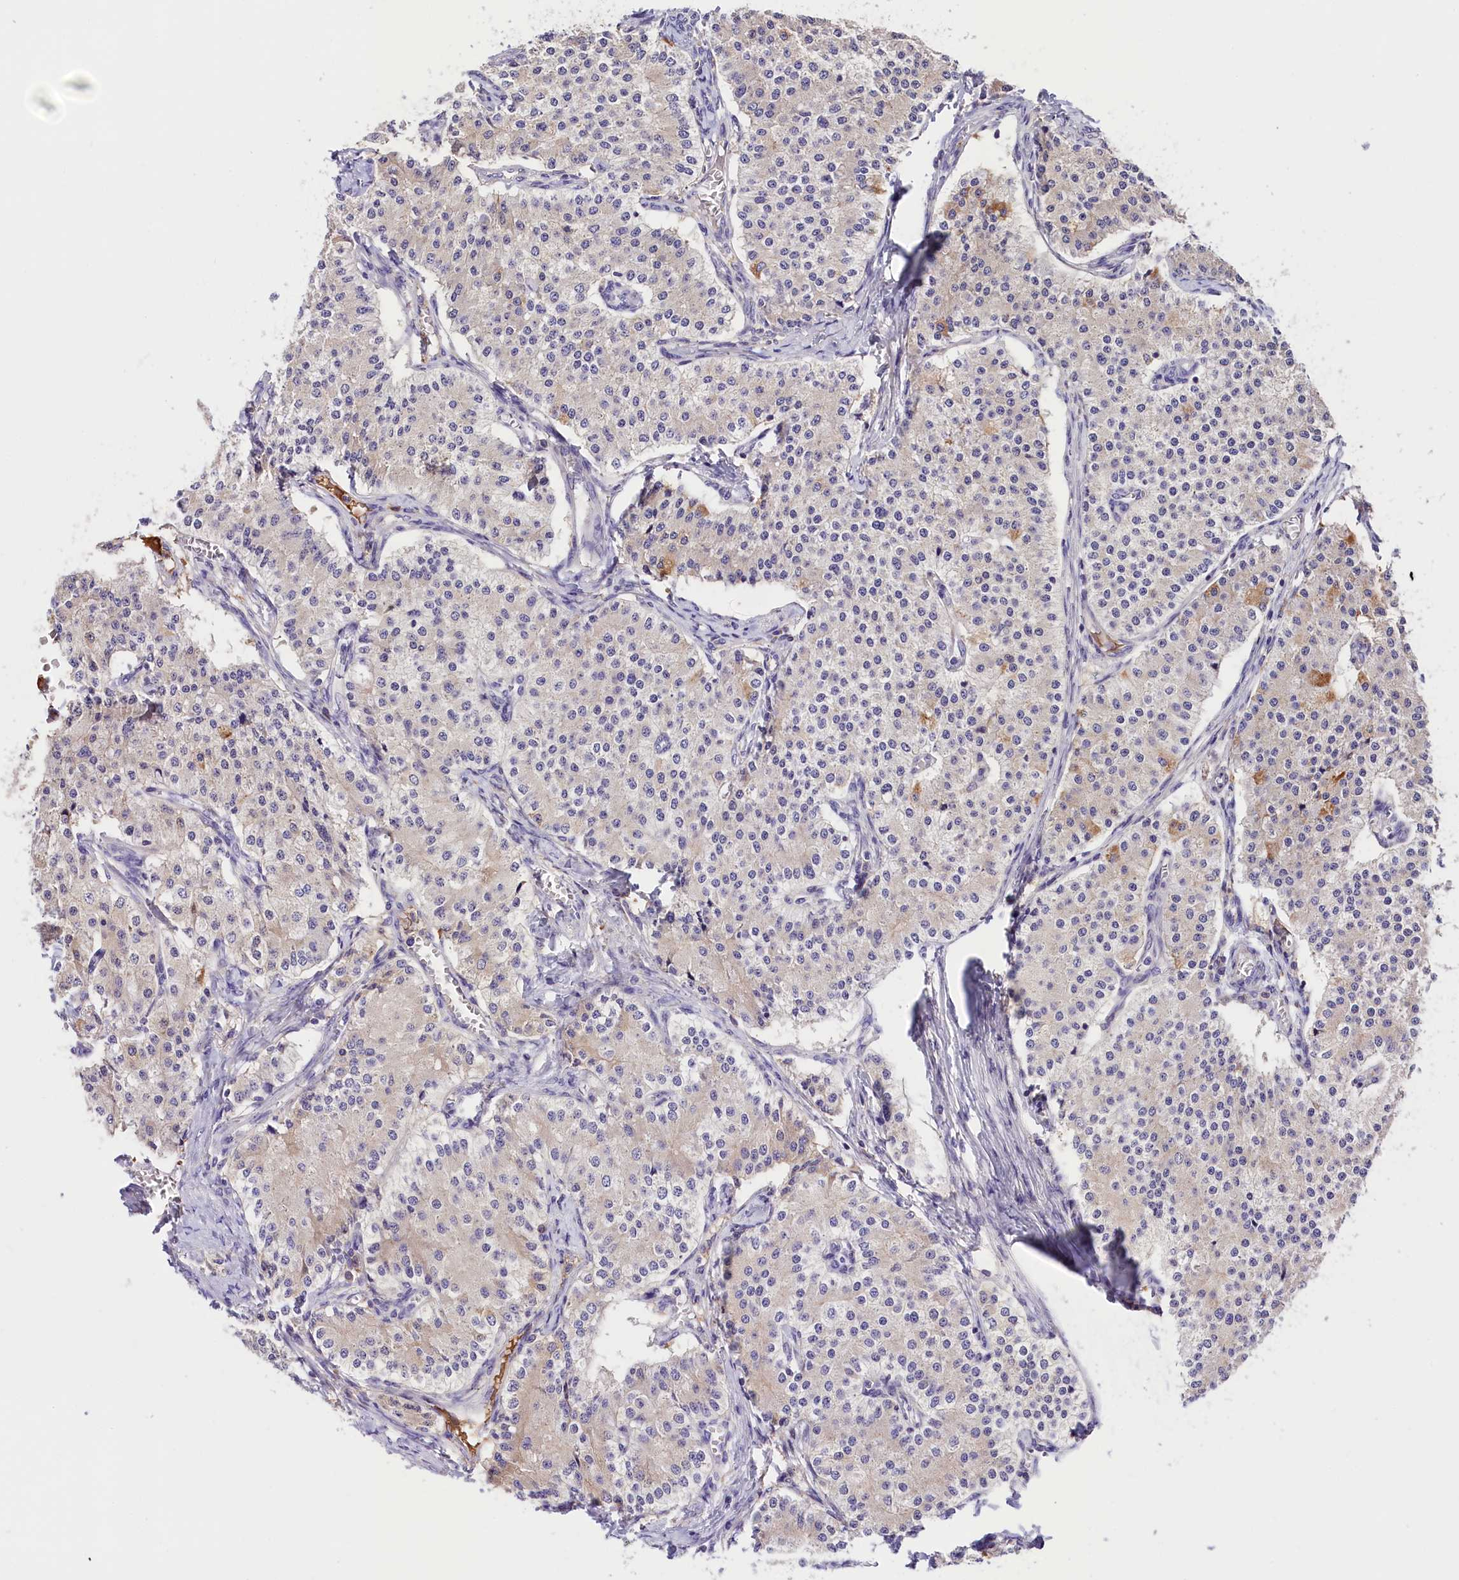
{"staining": {"intensity": "moderate", "quantity": "<25%", "location": "cytoplasmic/membranous"}, "tissue": "carcinoid", "cell_type": "Tumor cells", "image_type": "cancer", "snomed": [{"axis": "morphology", "description": "Carcinoid, malignant, NOS"}, {"axis": "topography", "description": "Colon"}], "caption": "Tumor cells show low levels of moderate cytoplasmic/membranous staining in approximately <25% of cells in human carcinoid (malignant).", "gene": "ARMC6", "patient": {"sex": "female", "age": 52}}